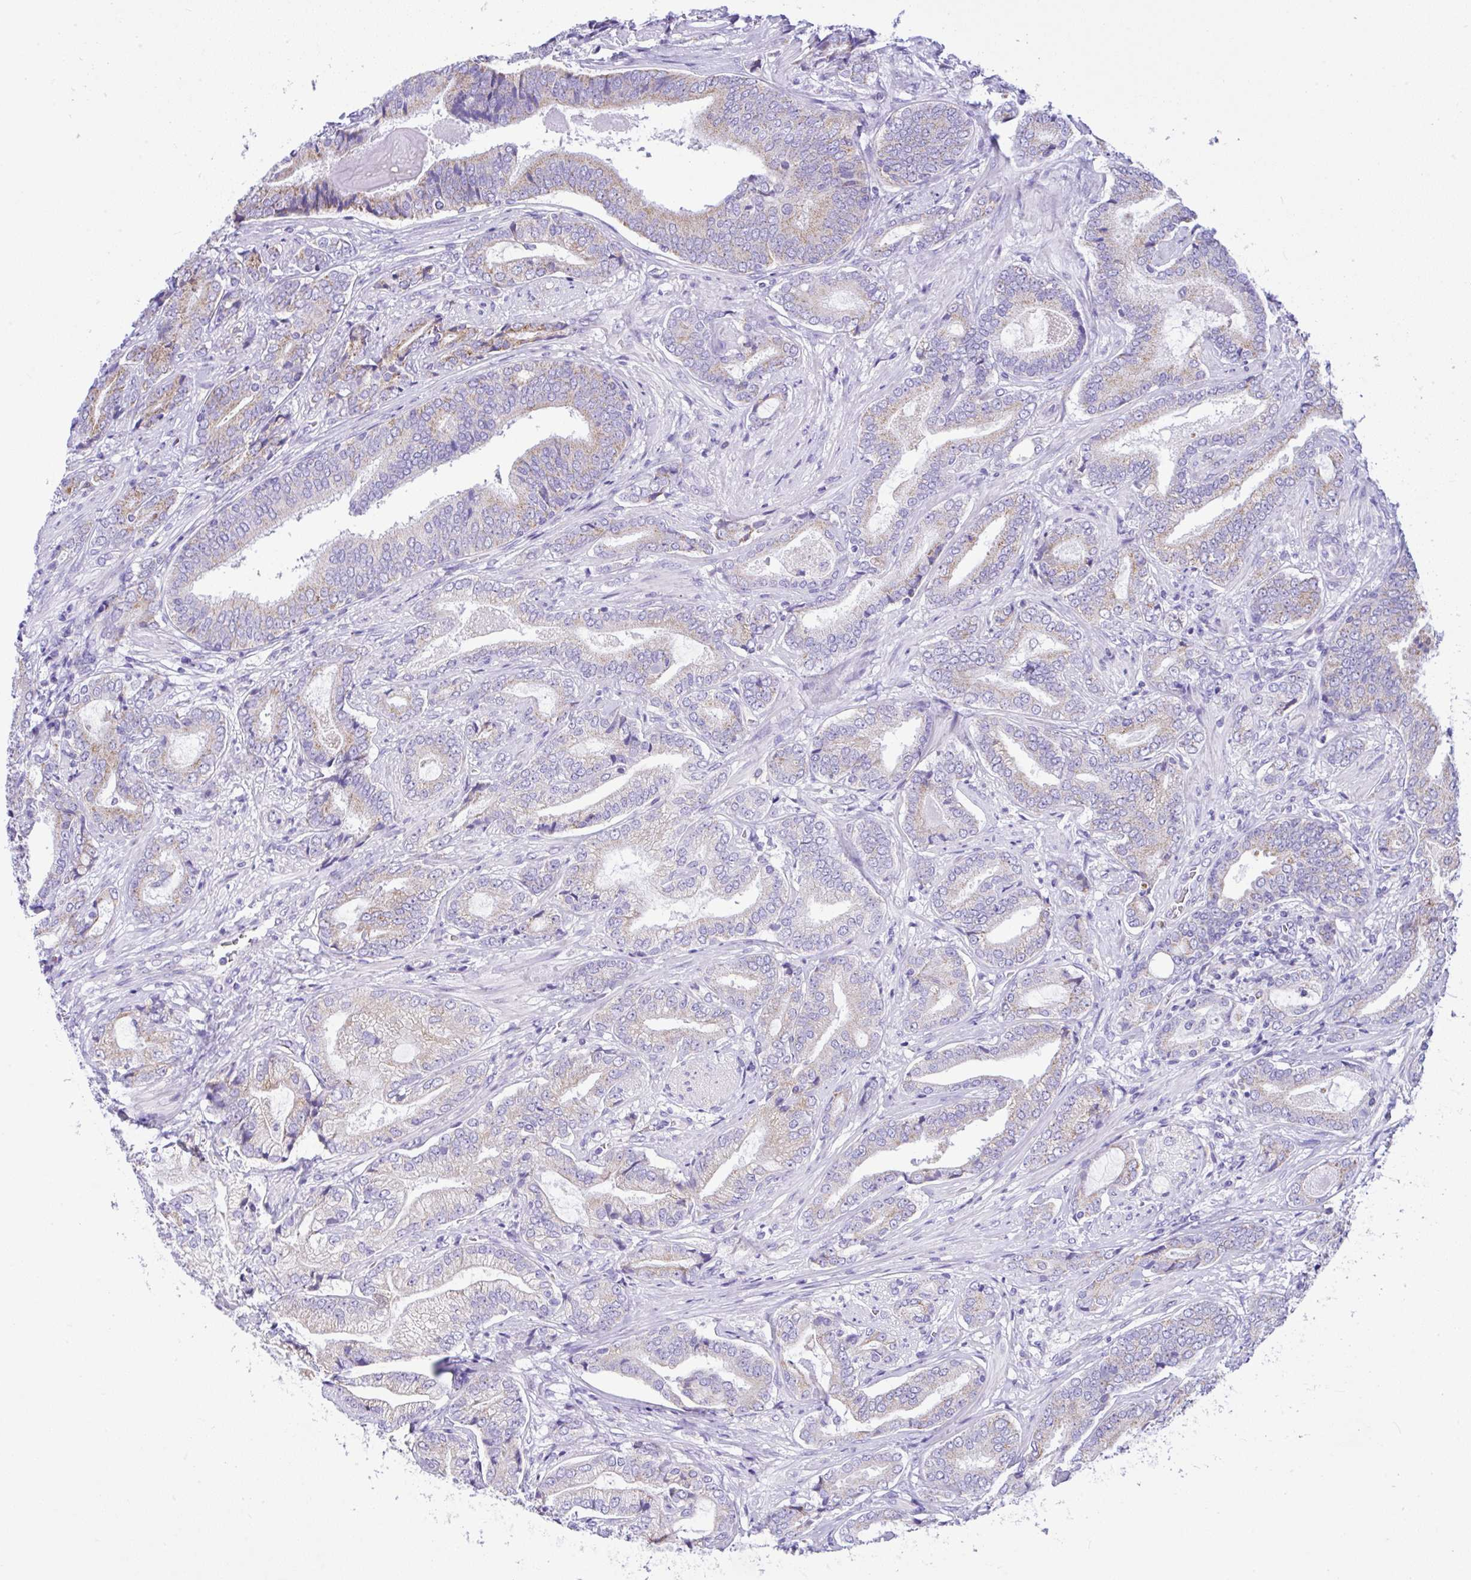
{"staining": {"intensity": "weak", "quantity": "<25%", "location": "cytoplasmic/membranous"}, "tissue": "prostate cancer", "cell_type": "Tumor cells", "image_type": "cancer", "snomed": [{"axis": "morphology", "description": "Adenocarcinoma, High grade"}, {"axis": "topography", "description": "Prostate"}], "caption": "Prostate cancer was stained to show a protein in brown. There is no significant staining in tumor cells.", "gene": "SLC13A1", "patient": {"sex": "male", "age": 62}}